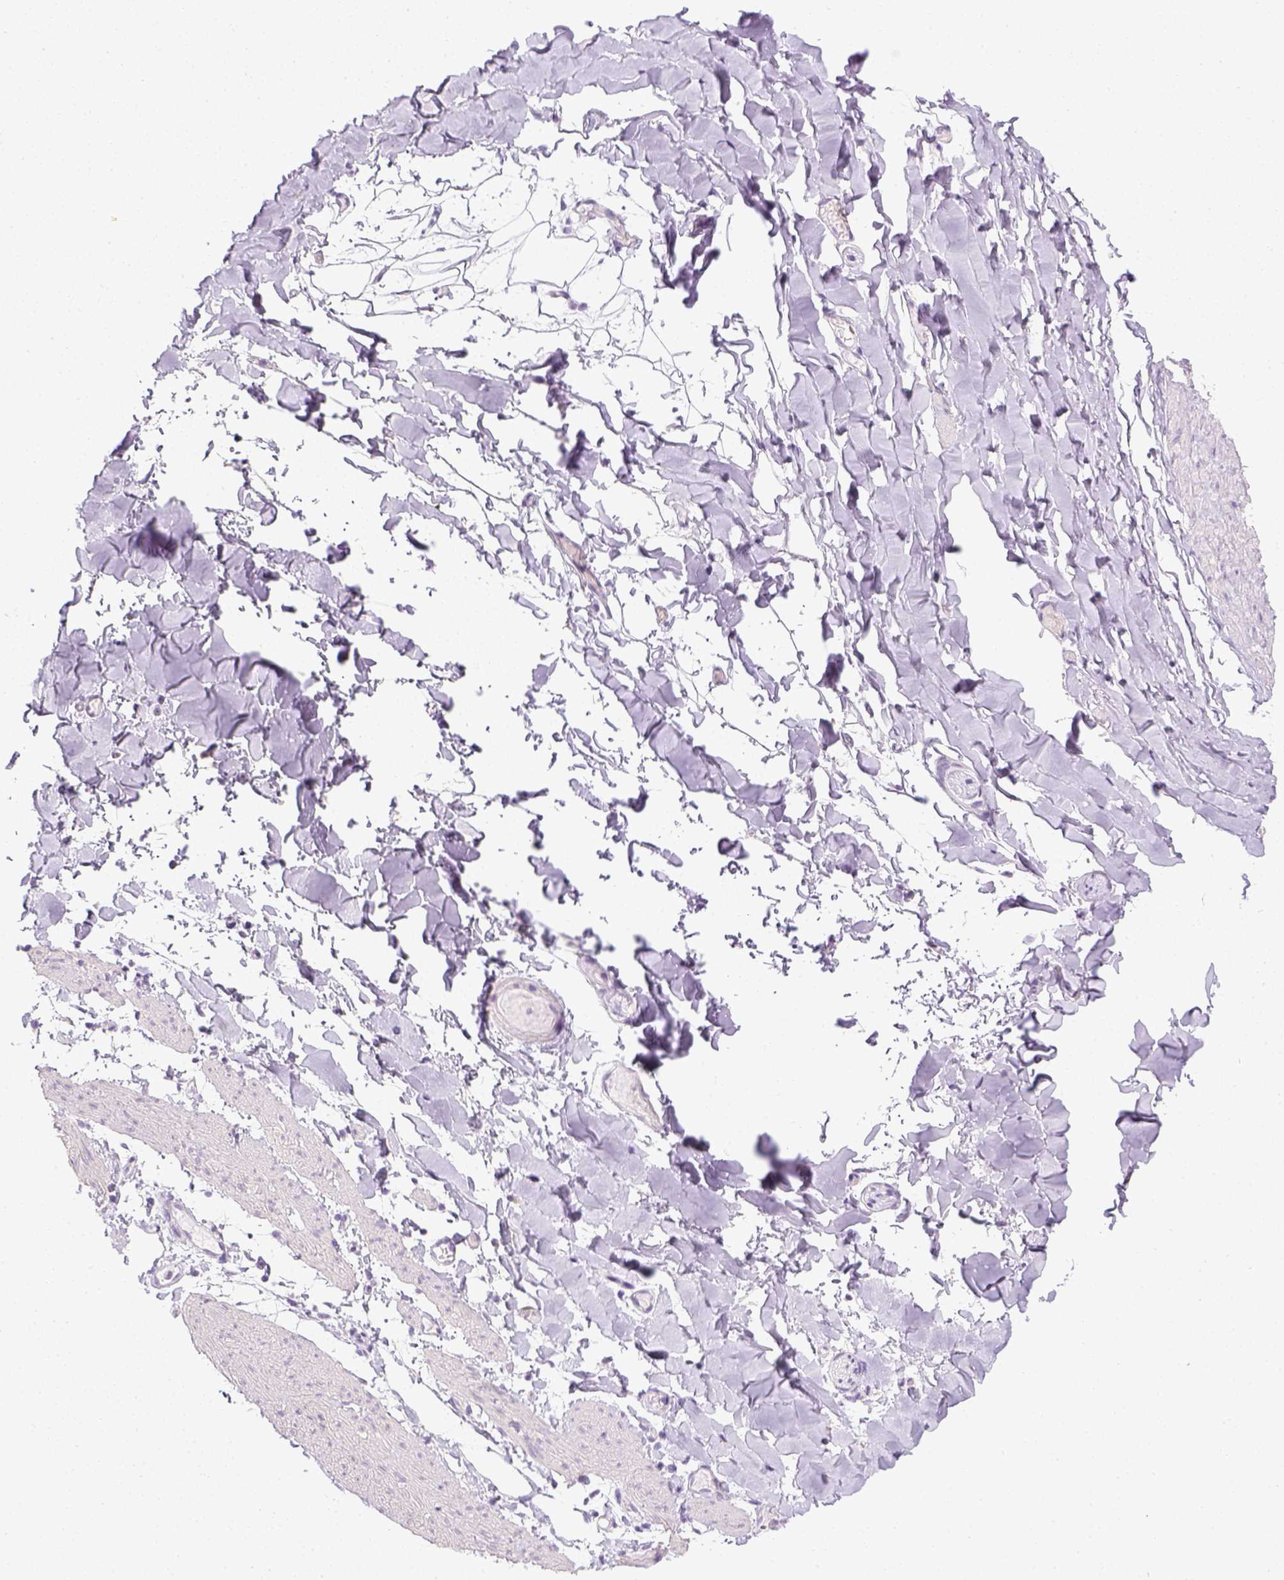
{"staining": {"intensity": "negative", "quantity": "none", "location": "none"}, "tissue": "adipose tissue", "cell_type": "Adipocytes", "image_type": "normal", "snomed": [{"axis": "morphology", "description": "Normal tissue, NOS"}, {"axis": "topography", "description": "Gallbladder"}, {"axis": "topography", "description": "Peripheral nerve tissue"}], "caption": "An IHC micrograph of benign adipose tissue is shown. There is no staining in adipocytes of adipose tissue.", "gene": "LGSN", "patient": {"sex": "female", "age": 45}}